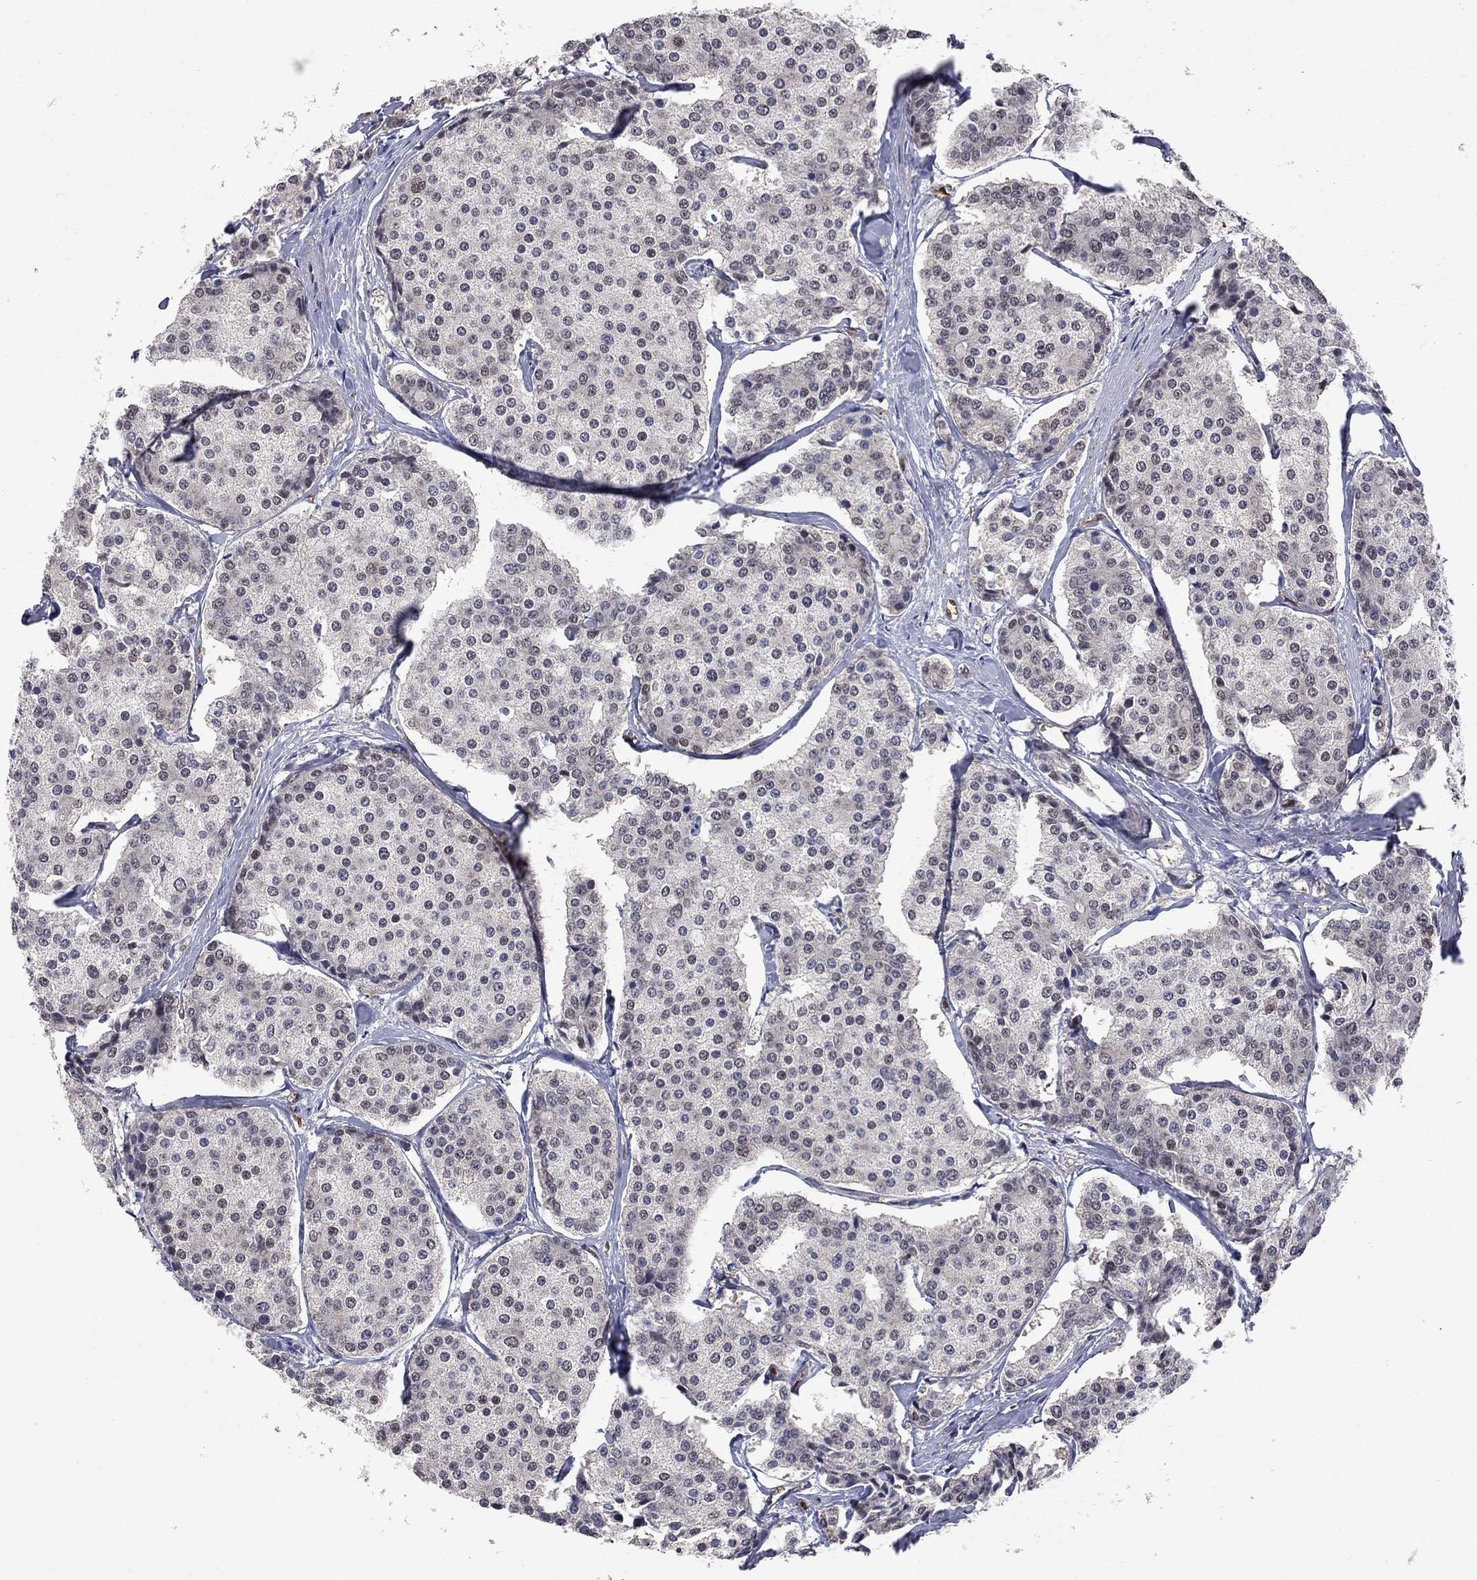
{"staining": {"intensity": "negative", "quantity": "none", "location": "none"}, "tissue": "carcinoid", "cell_type": "Tumor cells", "image_type": "cancer", "snomed": [{"axis": "morphology", "description": "Carcinoid, malignant, NOS"}, {"axis": "topography", "description": "Small intestine"}], "caption": "Human carcinoid stained for a protein using immunohistochemistry displays no expression in tumor cells.", "gene": "SAP30L", "patient": {"sex": "female", "age": 65}}